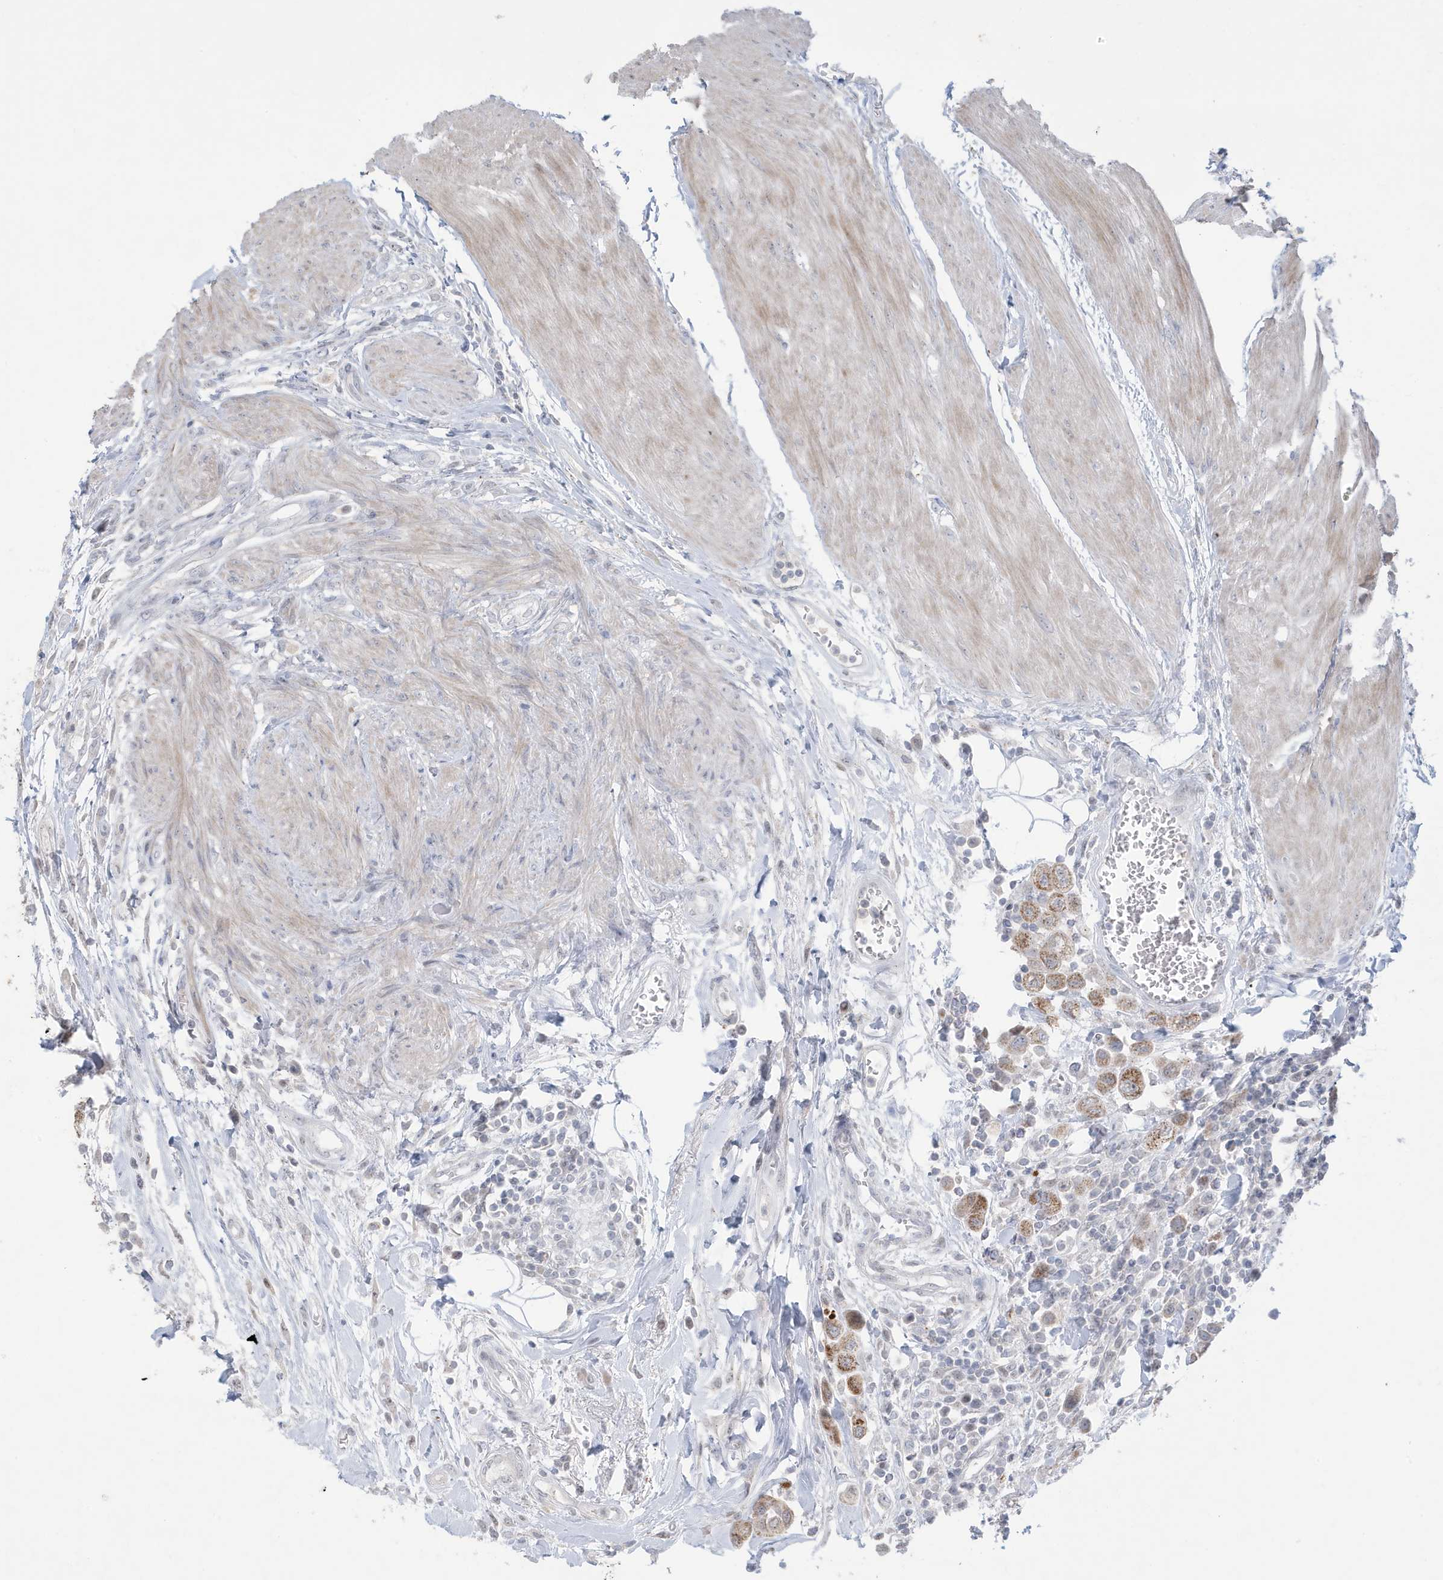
{"staining": {"intensity": "moderate", "quantity": ">75%", "location": "cytoplasmic/membranous"}, "tissue": "urothelial cancer", "cell_type": "Tumor cells", "image_type": "cancer", "snomed": [{"axis": "morphology", "description": "Urothelial carcinoma, High grade"}, {"axis": "topography", "description": "Urinary bladder"}], "caption": "There is medium levels of moderate cytoplasmic/membranous staining in tumor cells of urothelial carcinoma (high-grade), as demonstrated by immunohistochemical staining (brown color).", "gene": "FNDC1", "patient": {"sex": "male", "age": 50}}